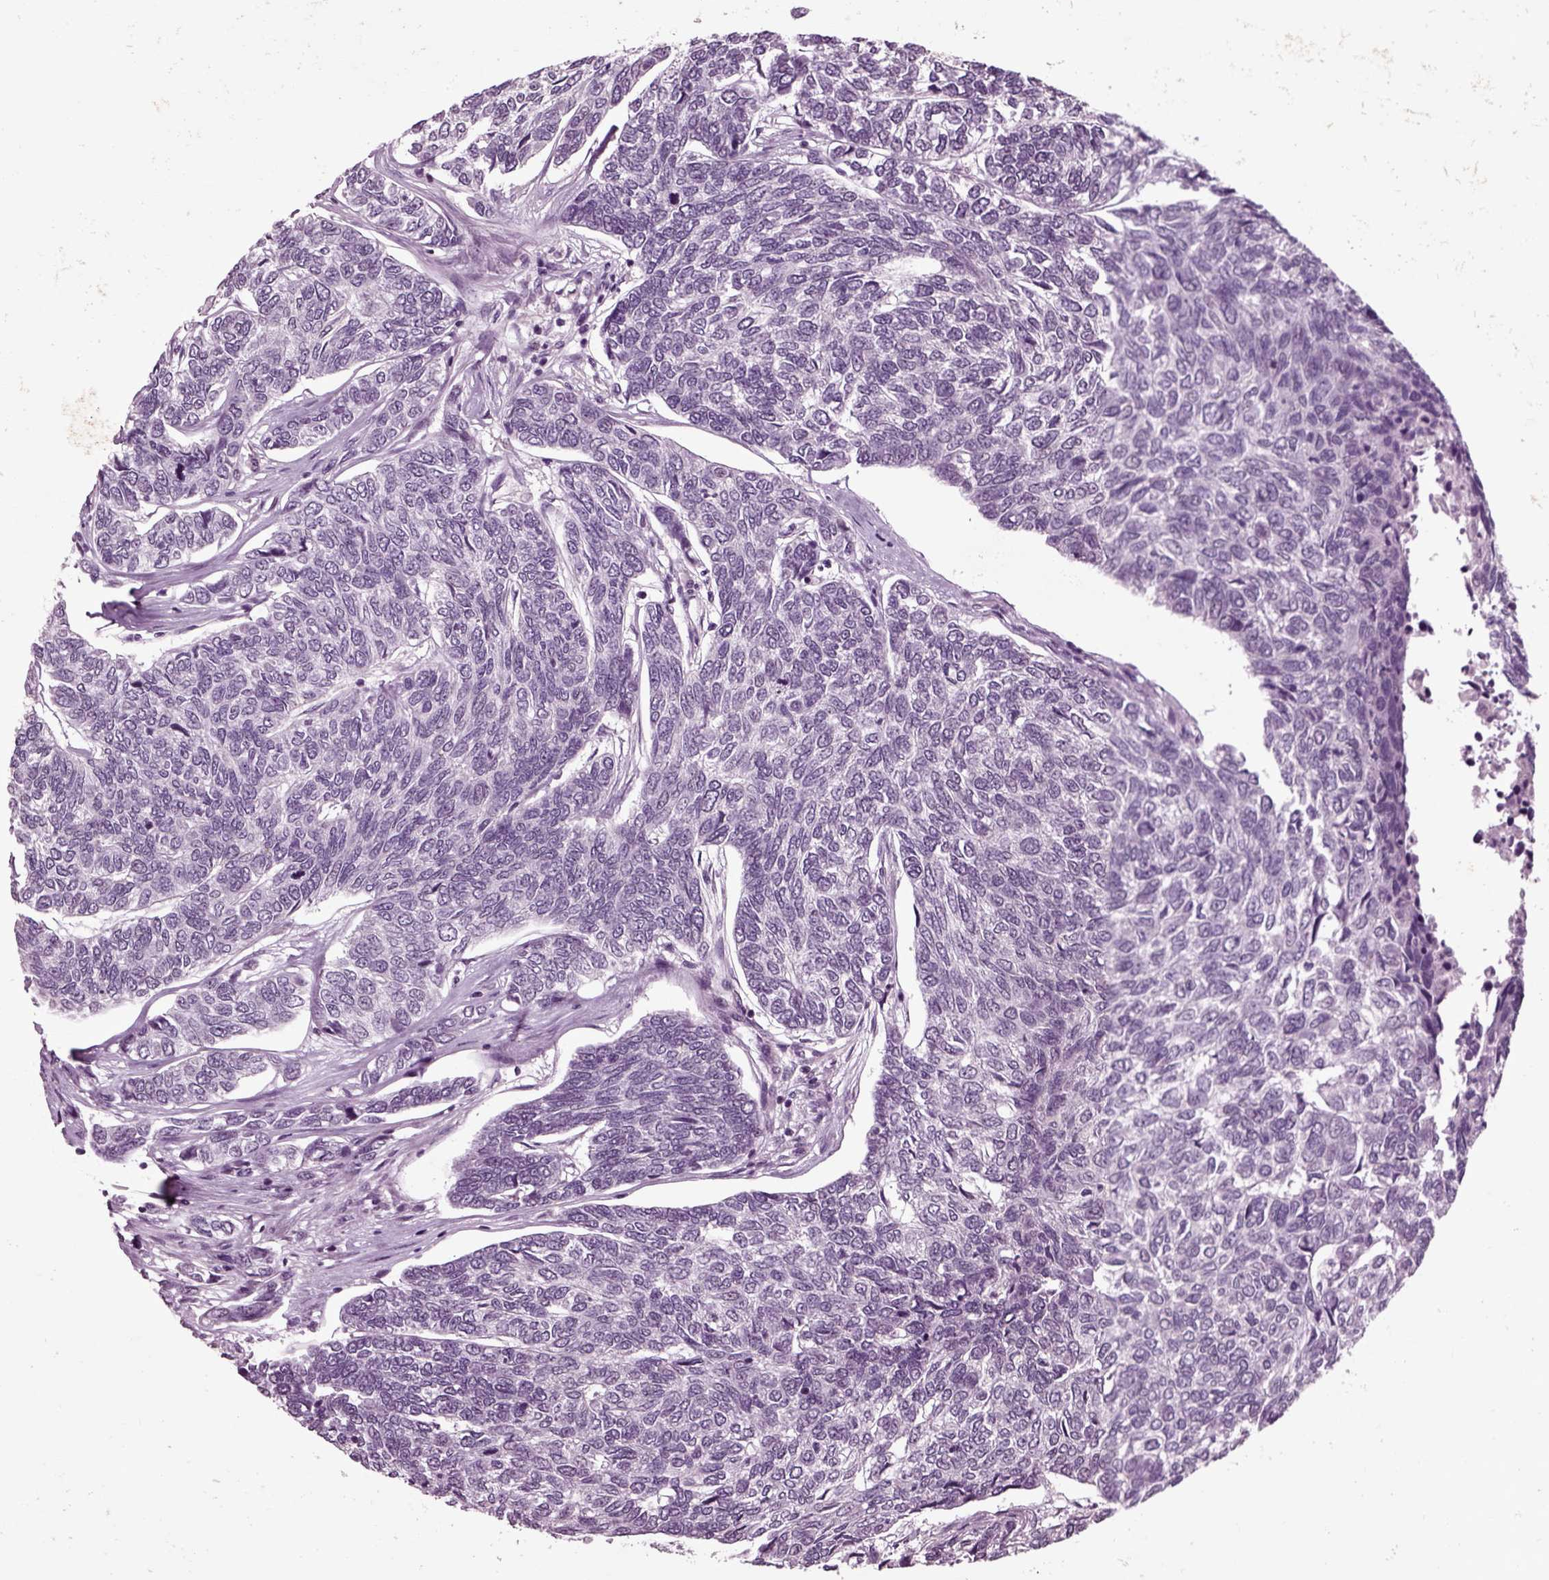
{"staining": {"intensity": "negative", "quantity": "none", "location": "none"}, "tissue": "skin cancer", "cell_type": "Tumor cells", "image_type": "cancer", "snomed": [{"axis": "morphology", "description": "Basal cell carcinoma"}, {"axis": "topography", "description": "Skin"}], "caption": "There is no significant expression in tumor cells of skin cancer. (Immunohistochemistry, brightfield microscopy, high magnification).", "gene": "CHGB", "patient": {"sex": "female", "age": 65}}